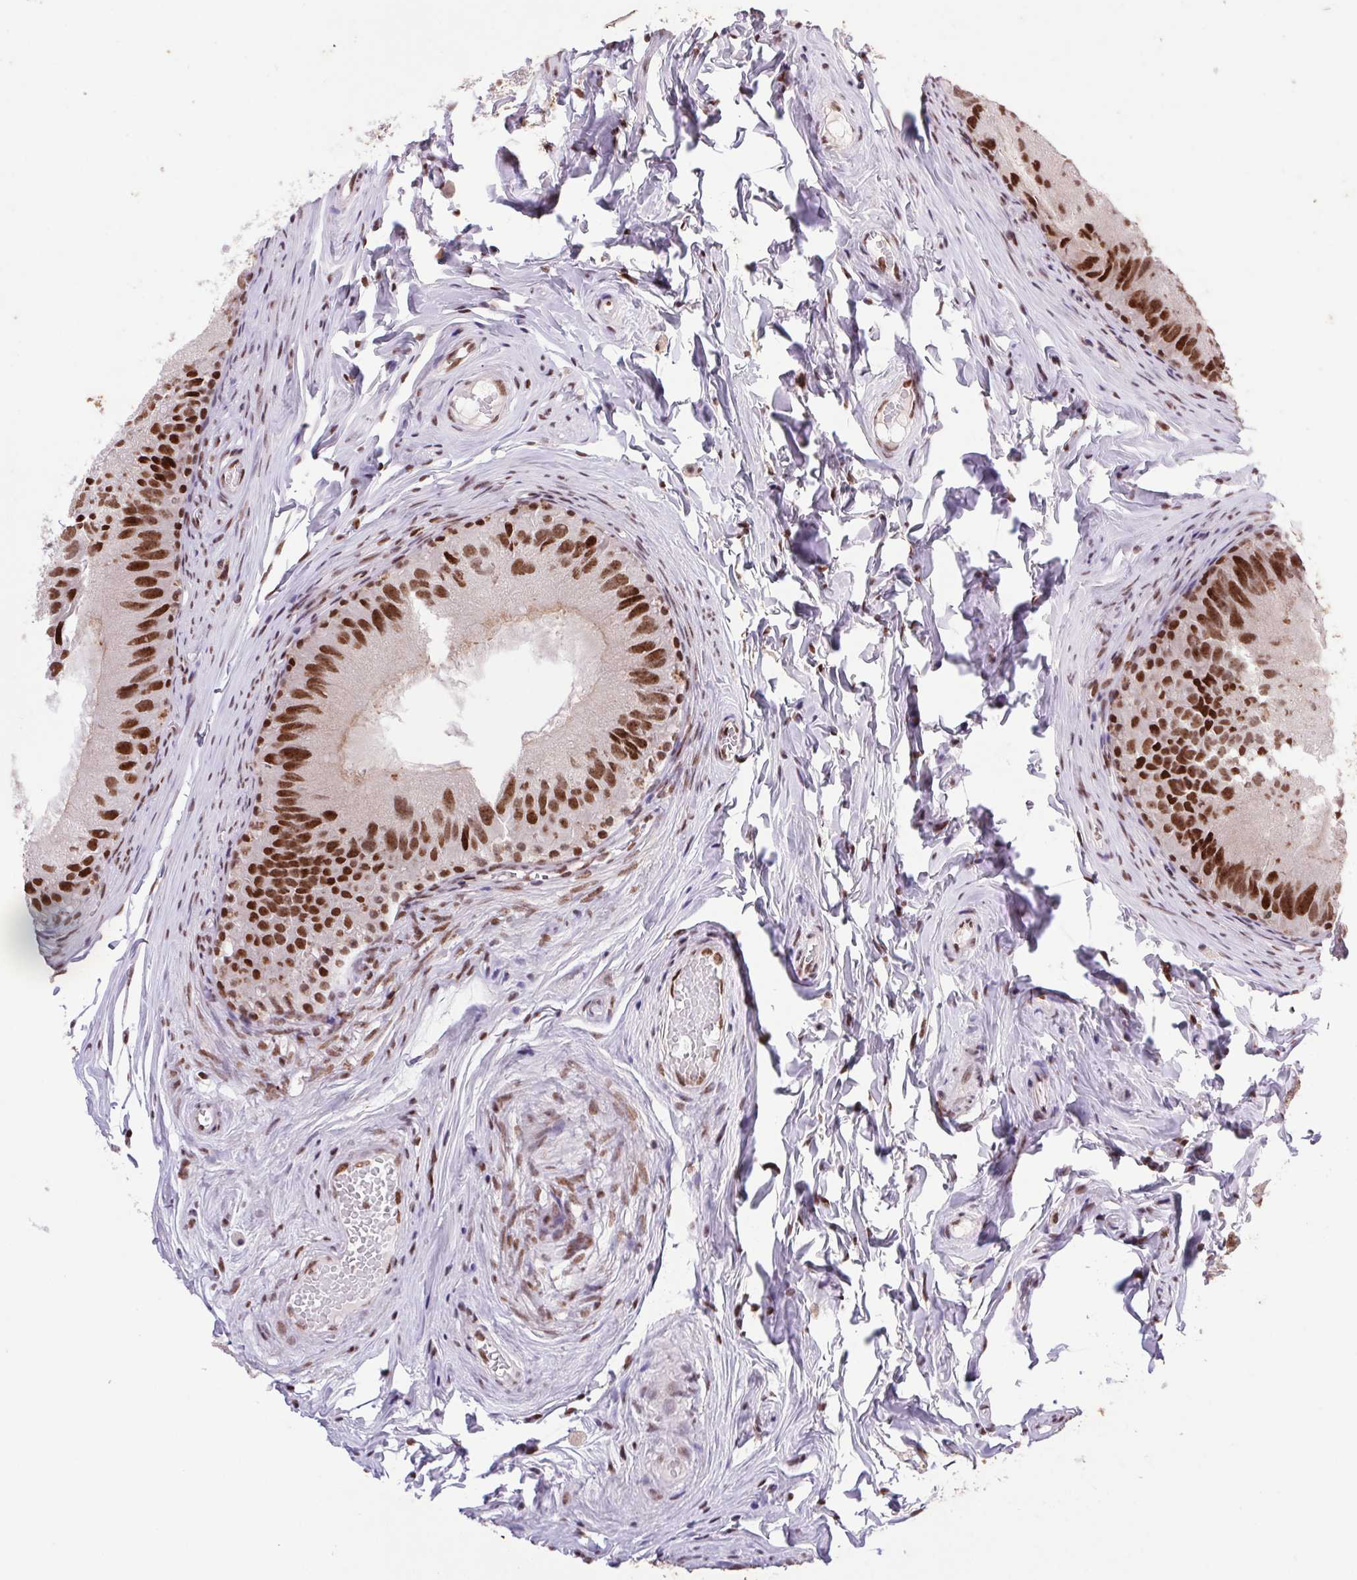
{"staining": {"intensity": "strong", "quantity": ">75%", "location": "nuclear"}, "tissue": "epididymis", "cell_type": "Glandular cells", "image_type": "normal", "snomed": [{"axis": "morphology", "description": "Normal tissue, NOS"}, {"axis": "topography", "description": "Epididymis"}], "caption": "Immunohistochemistry (IHC) staining of normal epididymis, which demonstrates high levels of strong nuclear positivity in about >75% of glandular cells indicating strong nuclear protein staining. The staining was performed using DAB (brown) for protein detection and nuclei were counterstained in hematoxylin (blue).", "gene": "LDLRAD4", "patient": {"sex": "male", "age": 45}}